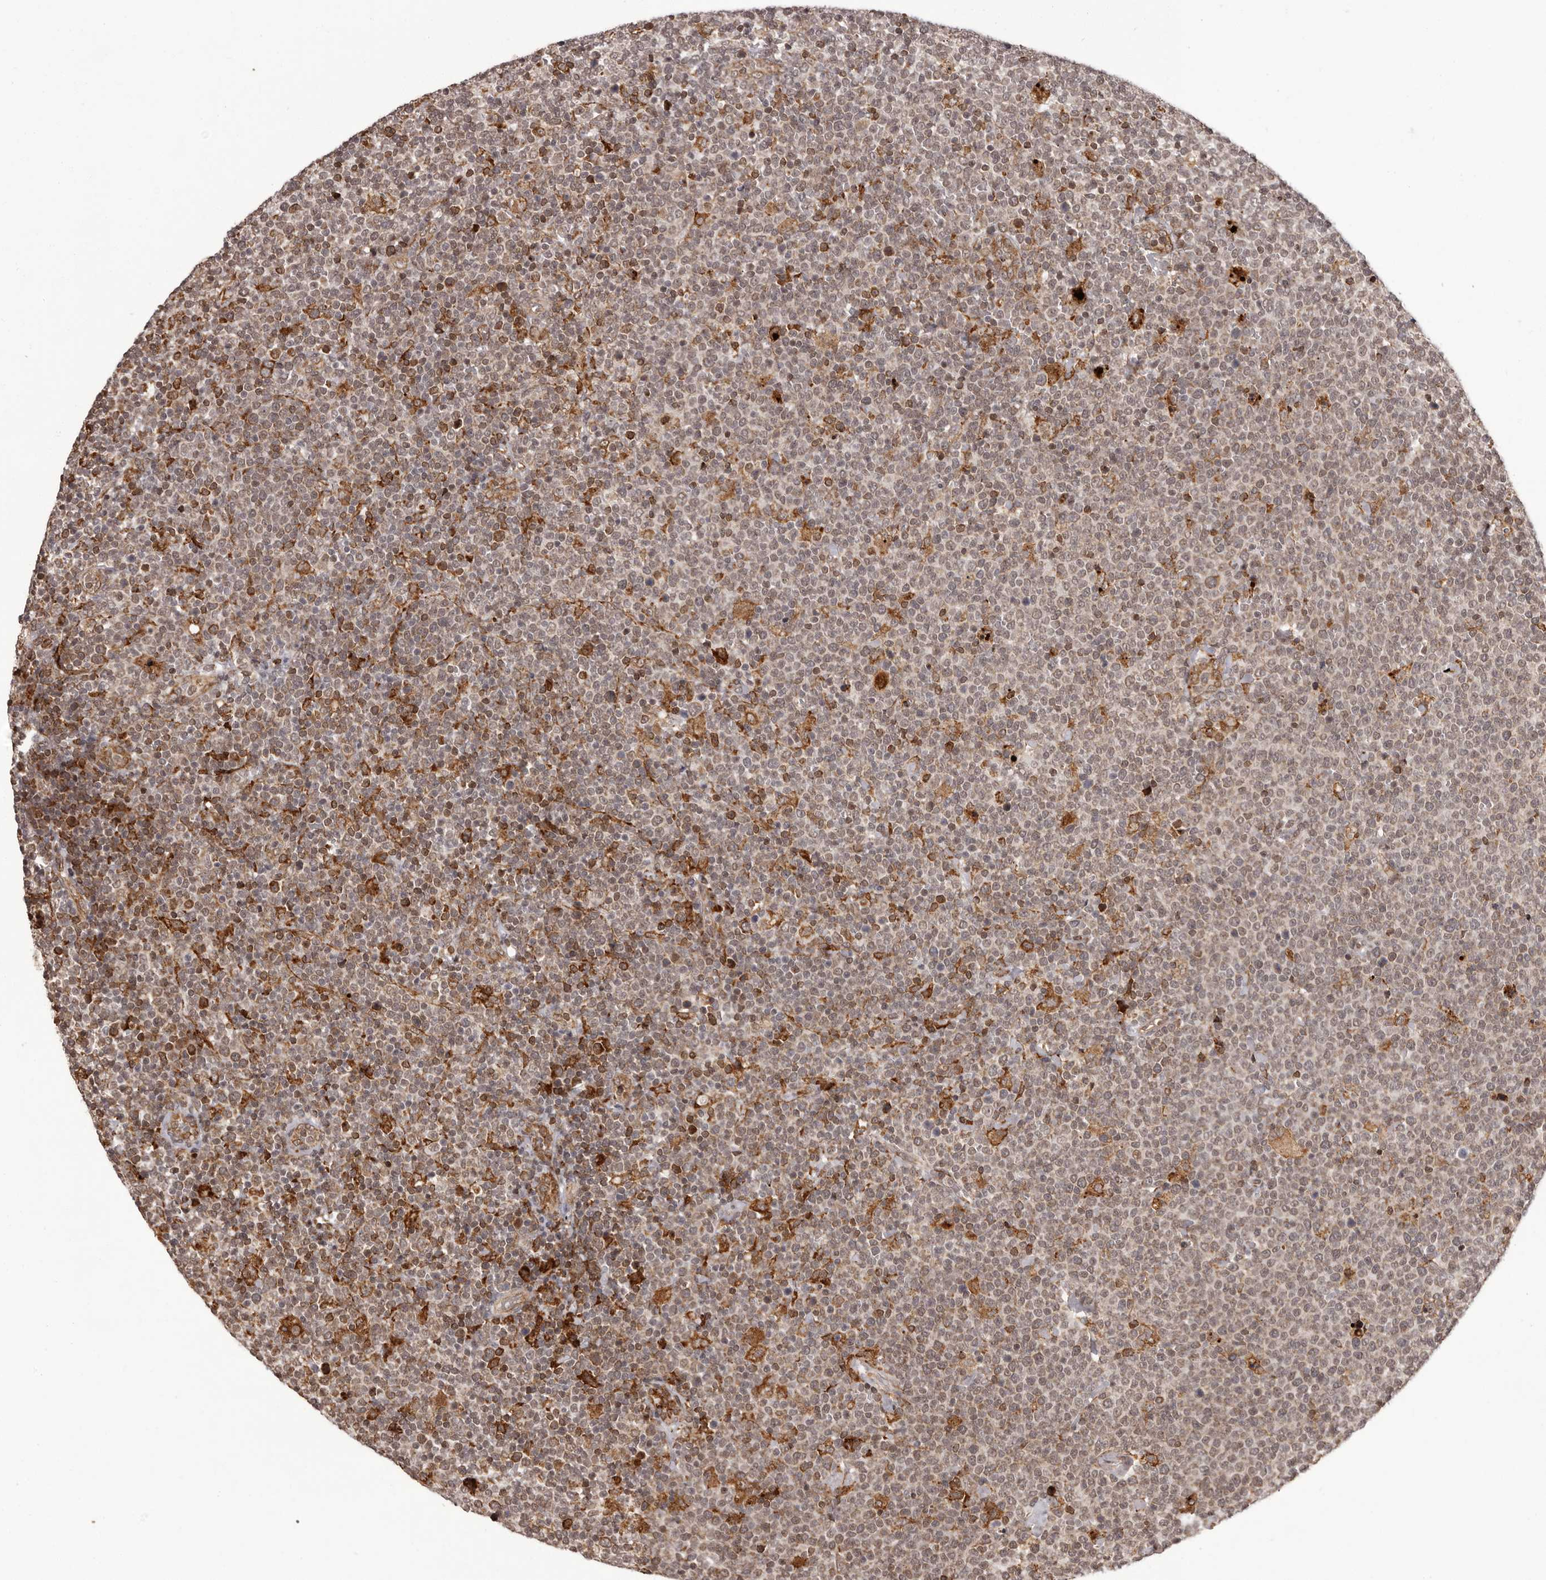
{"staining": {"intensity": "weak", "quantity": "25%-75%", "location": "nuclear"}, "tissue": "lymphoma", "cell_type": "Tumor cells", "image_type": "cancer", "snomed": [{"axis": "morphology", "description": "Malignant lymphoma, non-Hodgkin's type, High grade"}, {"axis": "topography", "description": "Lymph node"}], "caption": "A high-resolution image shows immunohistochemistry (IHC) staining of malignant lymphoma, non-Hodgkin's type (high-grade), which demonstrates weak nuclear expression in approximately 25%-75% of tumor cells.", "gene": "IL32", "patient": {"sex": "male", "age": 61}}